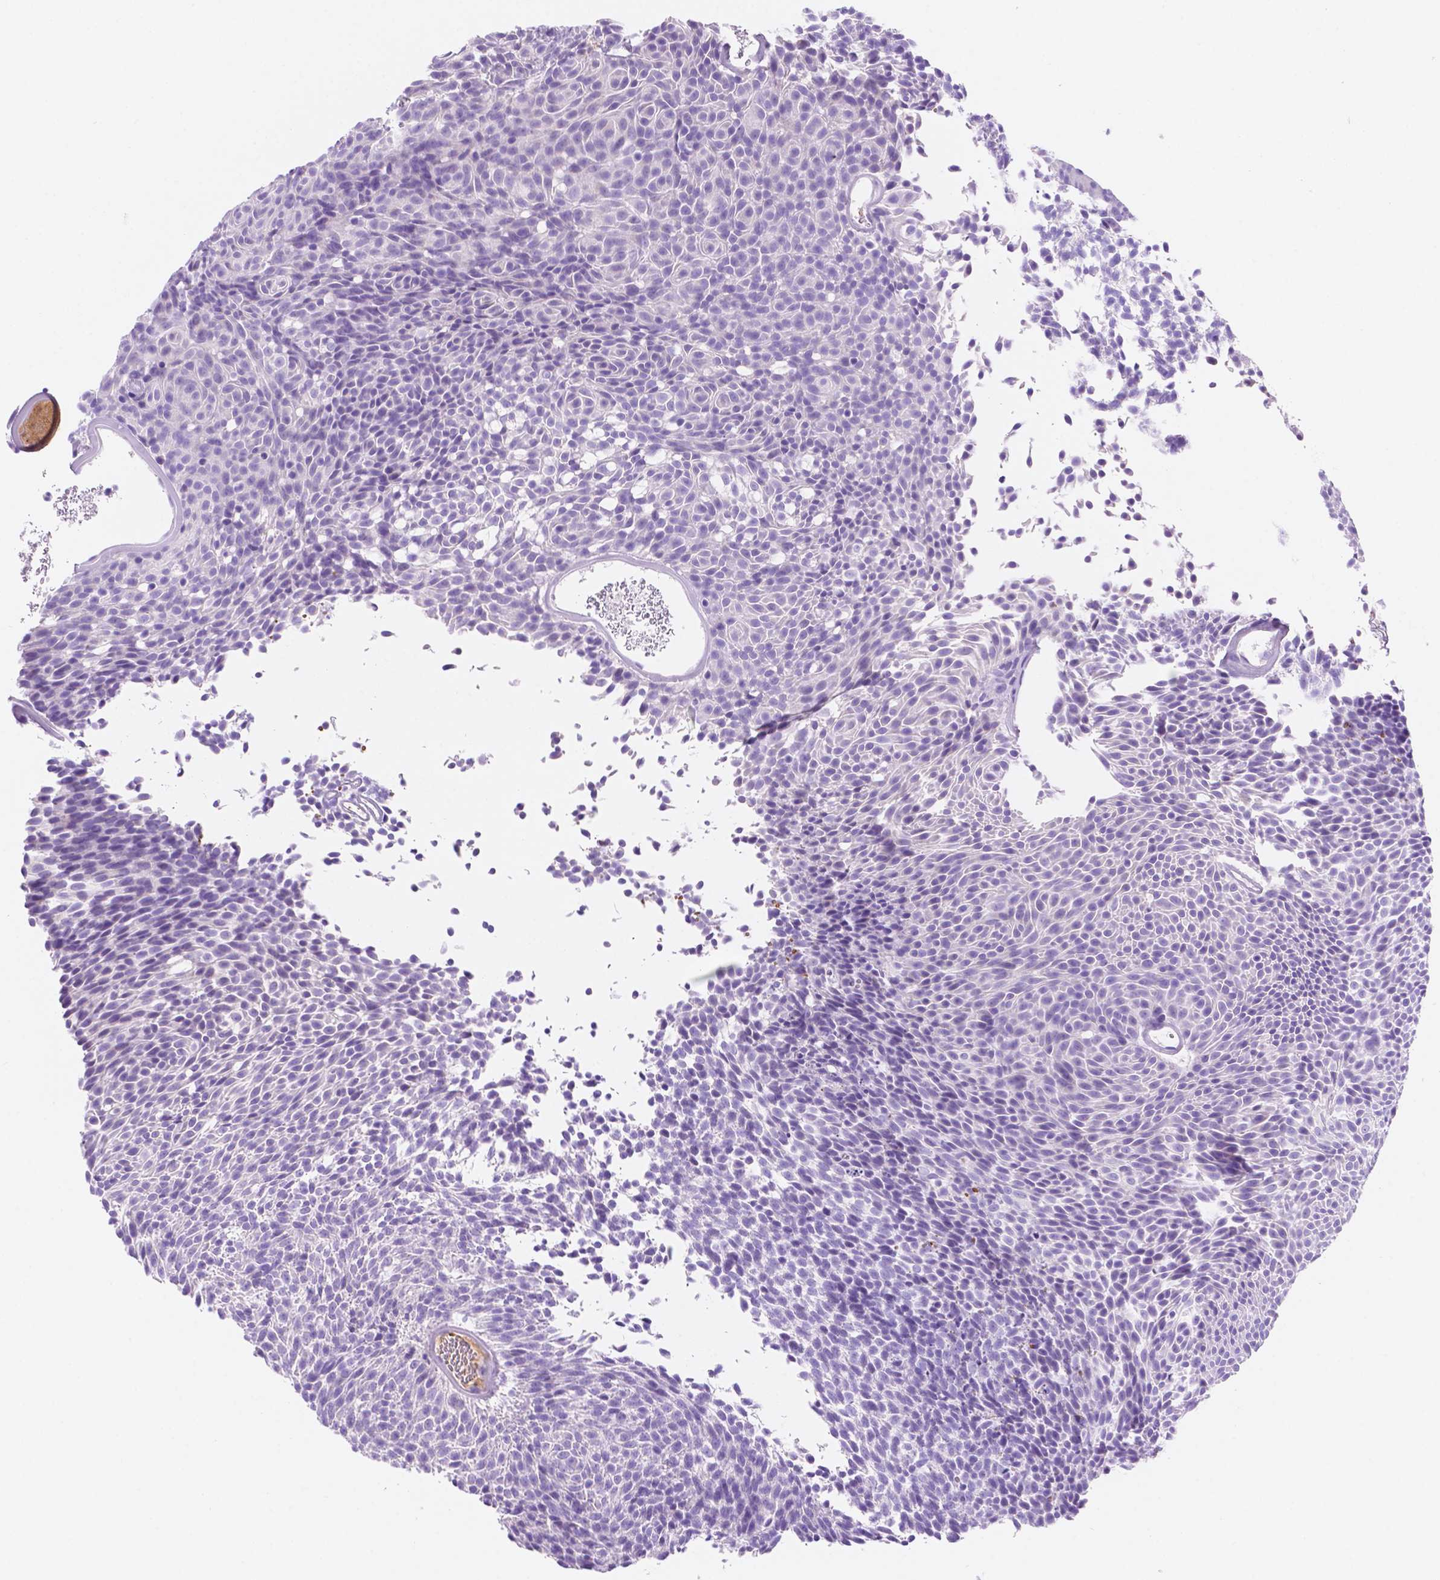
{"staining": {"intensity": "negative", "quantity": "none", "location": "none"}, "tissue": "urothelial cancer", "cell_type": "Tumor cells", "image_type": "cancer", "snomed": [{"axis": "morphology", "description": "Urothelial carcinoma, Low grade"}, {"axis": "topography", "description": "Urinary bladder"}], "caption": "Image shows no protein expression in tumor cells of low-grade urothelial carcinoma tissue. (DAB immunohistochemistry (IHC) visualized using brightfield microscopy, high magnification).", "gene": "FOXB2", "patient": {"sex": "male", "age": 77}}